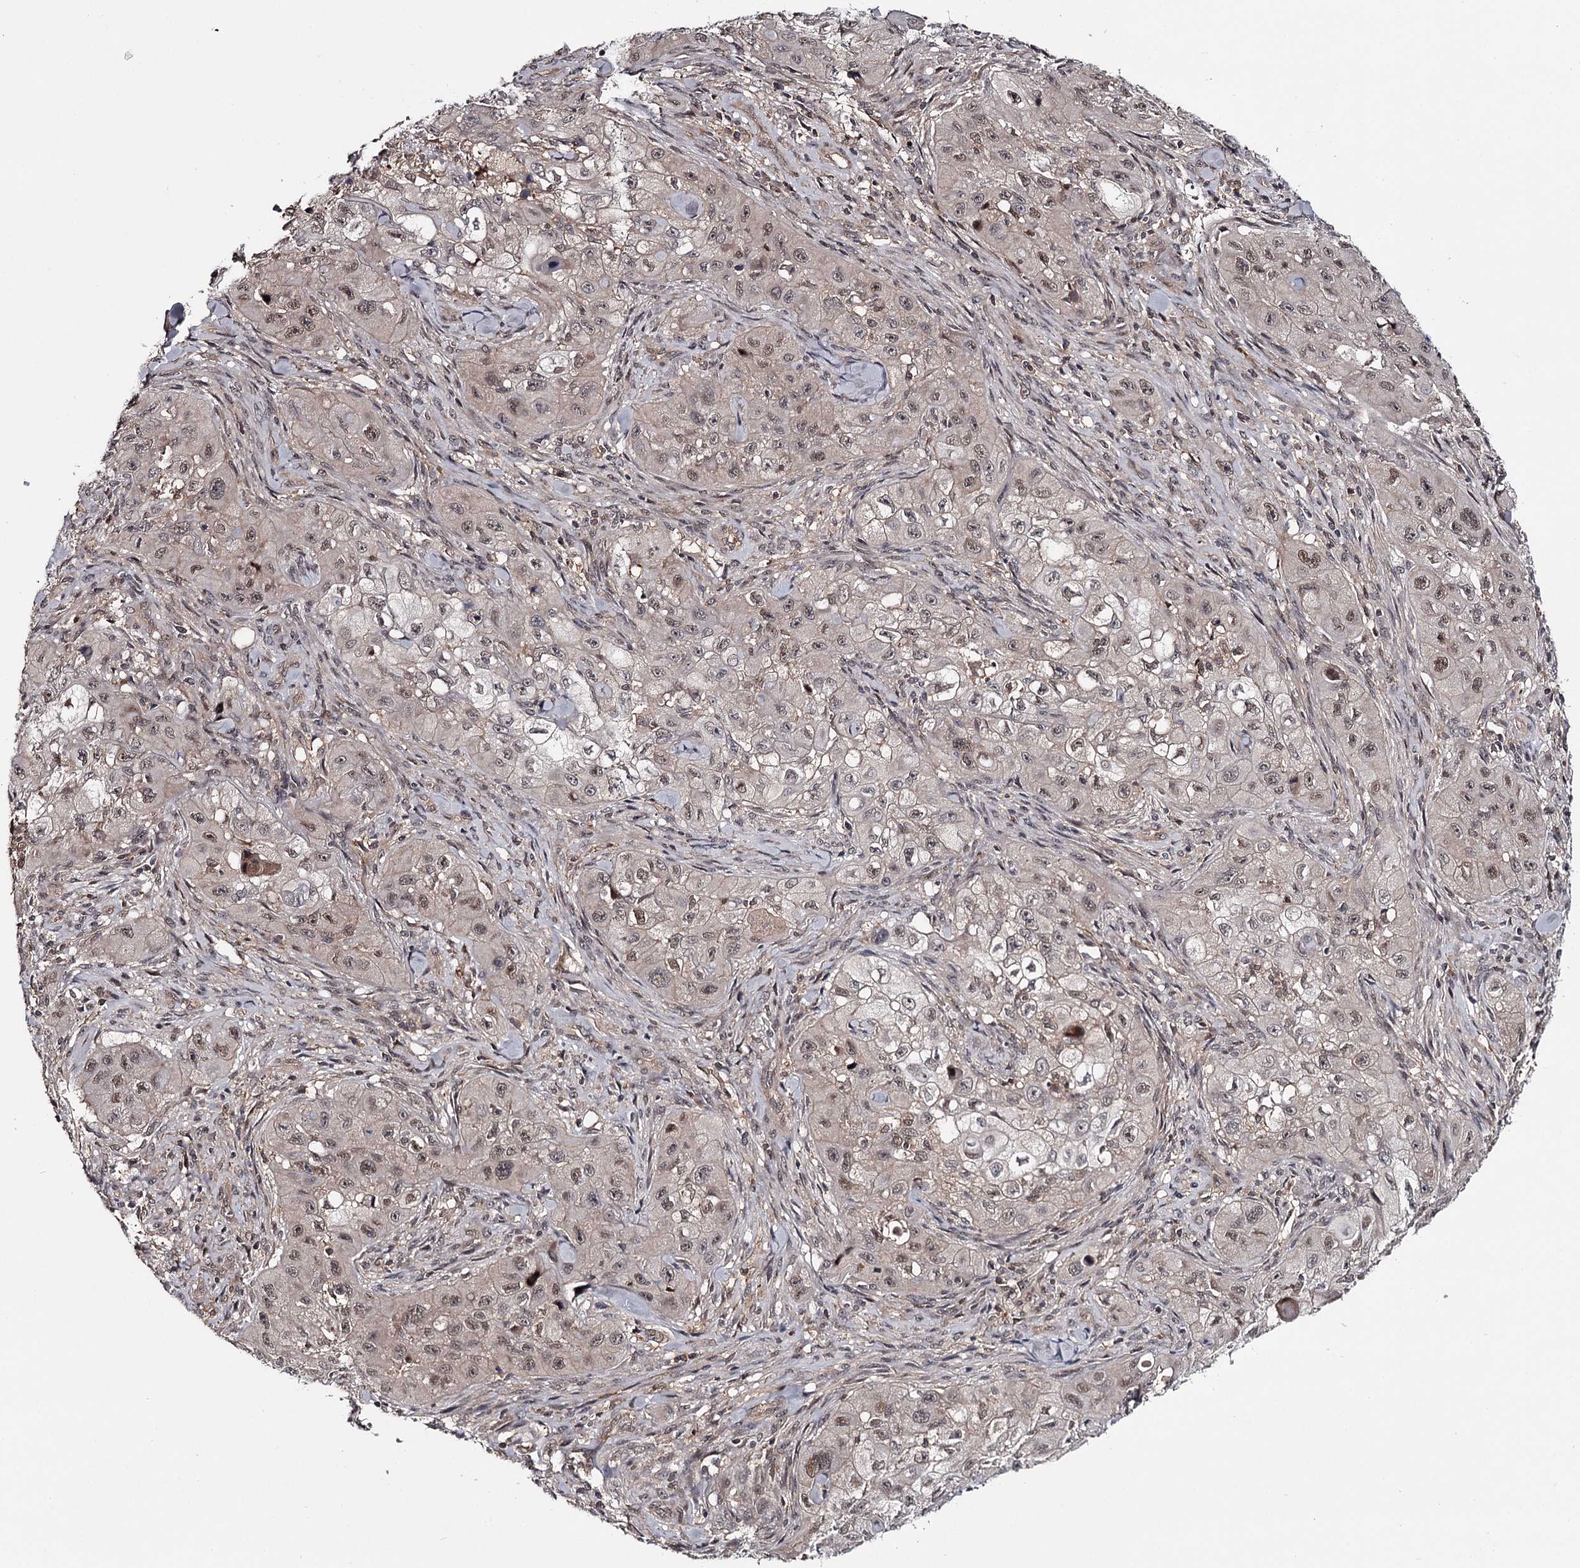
{"staining": {"intensity": "weak", "quantity": "<25%", "location": "nuclear"}, "tissue": "skin cancer", "cell_type": "Tumor cells", "image_type": "cancer", "snomed": [{"axis": "morphology", "description": "Squamous cell carcinoma, NOS"}, {"axis": "topography", "description": "Skin"}, {"axis": "topography", "description": "Subcutis"}], "caption": "This is a micrograph of immunohistochemistry (IHC) staining of skin cancer (squamous cell carcinoma), which shows no staining in tumor cells.", "gene": "GTSF1", "patient": {"sex": "male", "age": 73}}